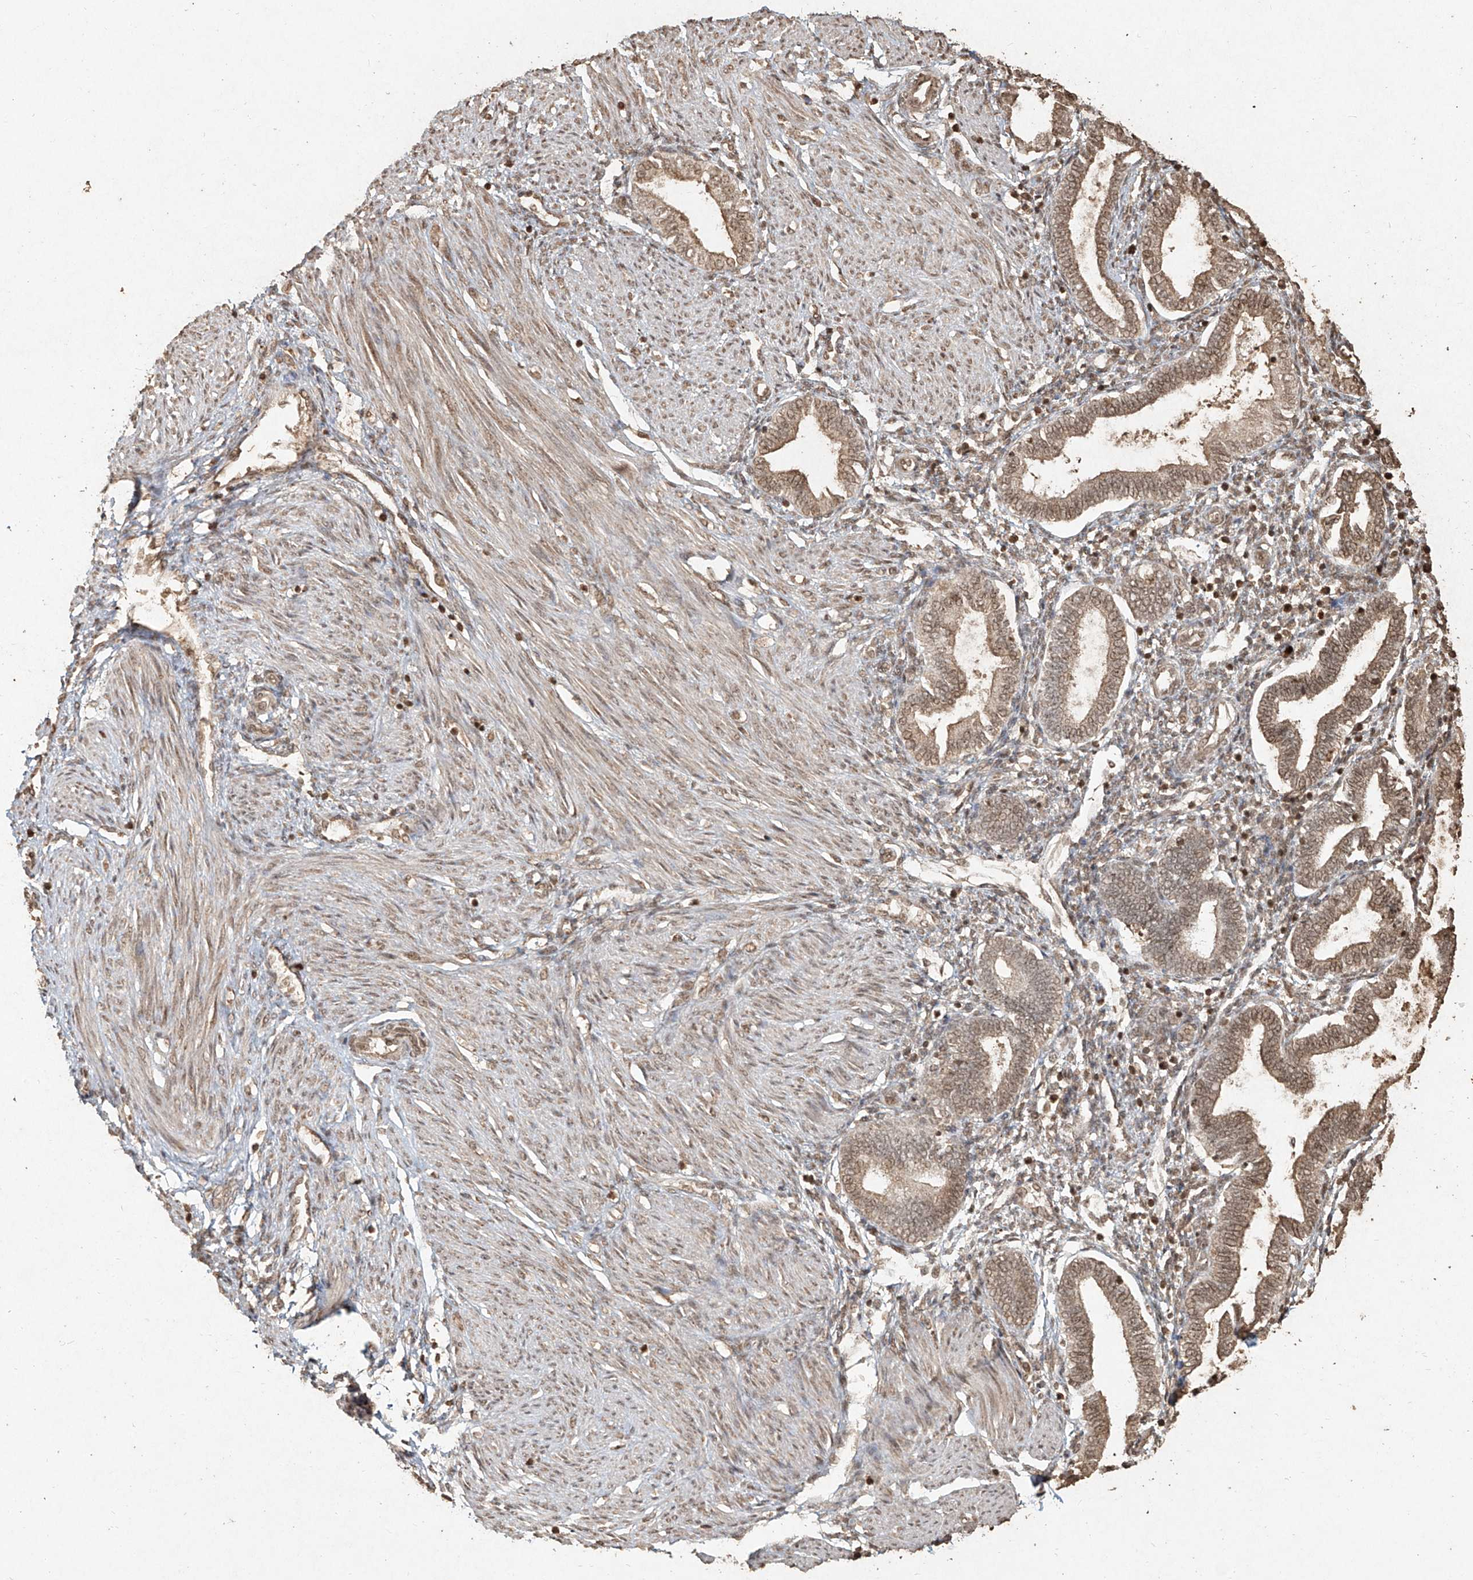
{"staining": {"intensity": "weak", "quantity": ">75%", "location": "nuclear"}, "tissue": "endometrium", "cell_type": "Cells in endometrial stroma", "image_type": "normal", "snomed": [{"axis": "morphology", "description": "Normal tissue, NOS"}, {"axis": "topography", "description": "Endometrium"}], "caption": "A high-resolution micrograph shows immunohistochemistry (IHC) staining of normal endometrium, which reveals weak nuclear staining in approximately >75% of cells in endometrial stroma.", "gene": "UBE2K", "patient": {"sex": "female", "age": 53}}